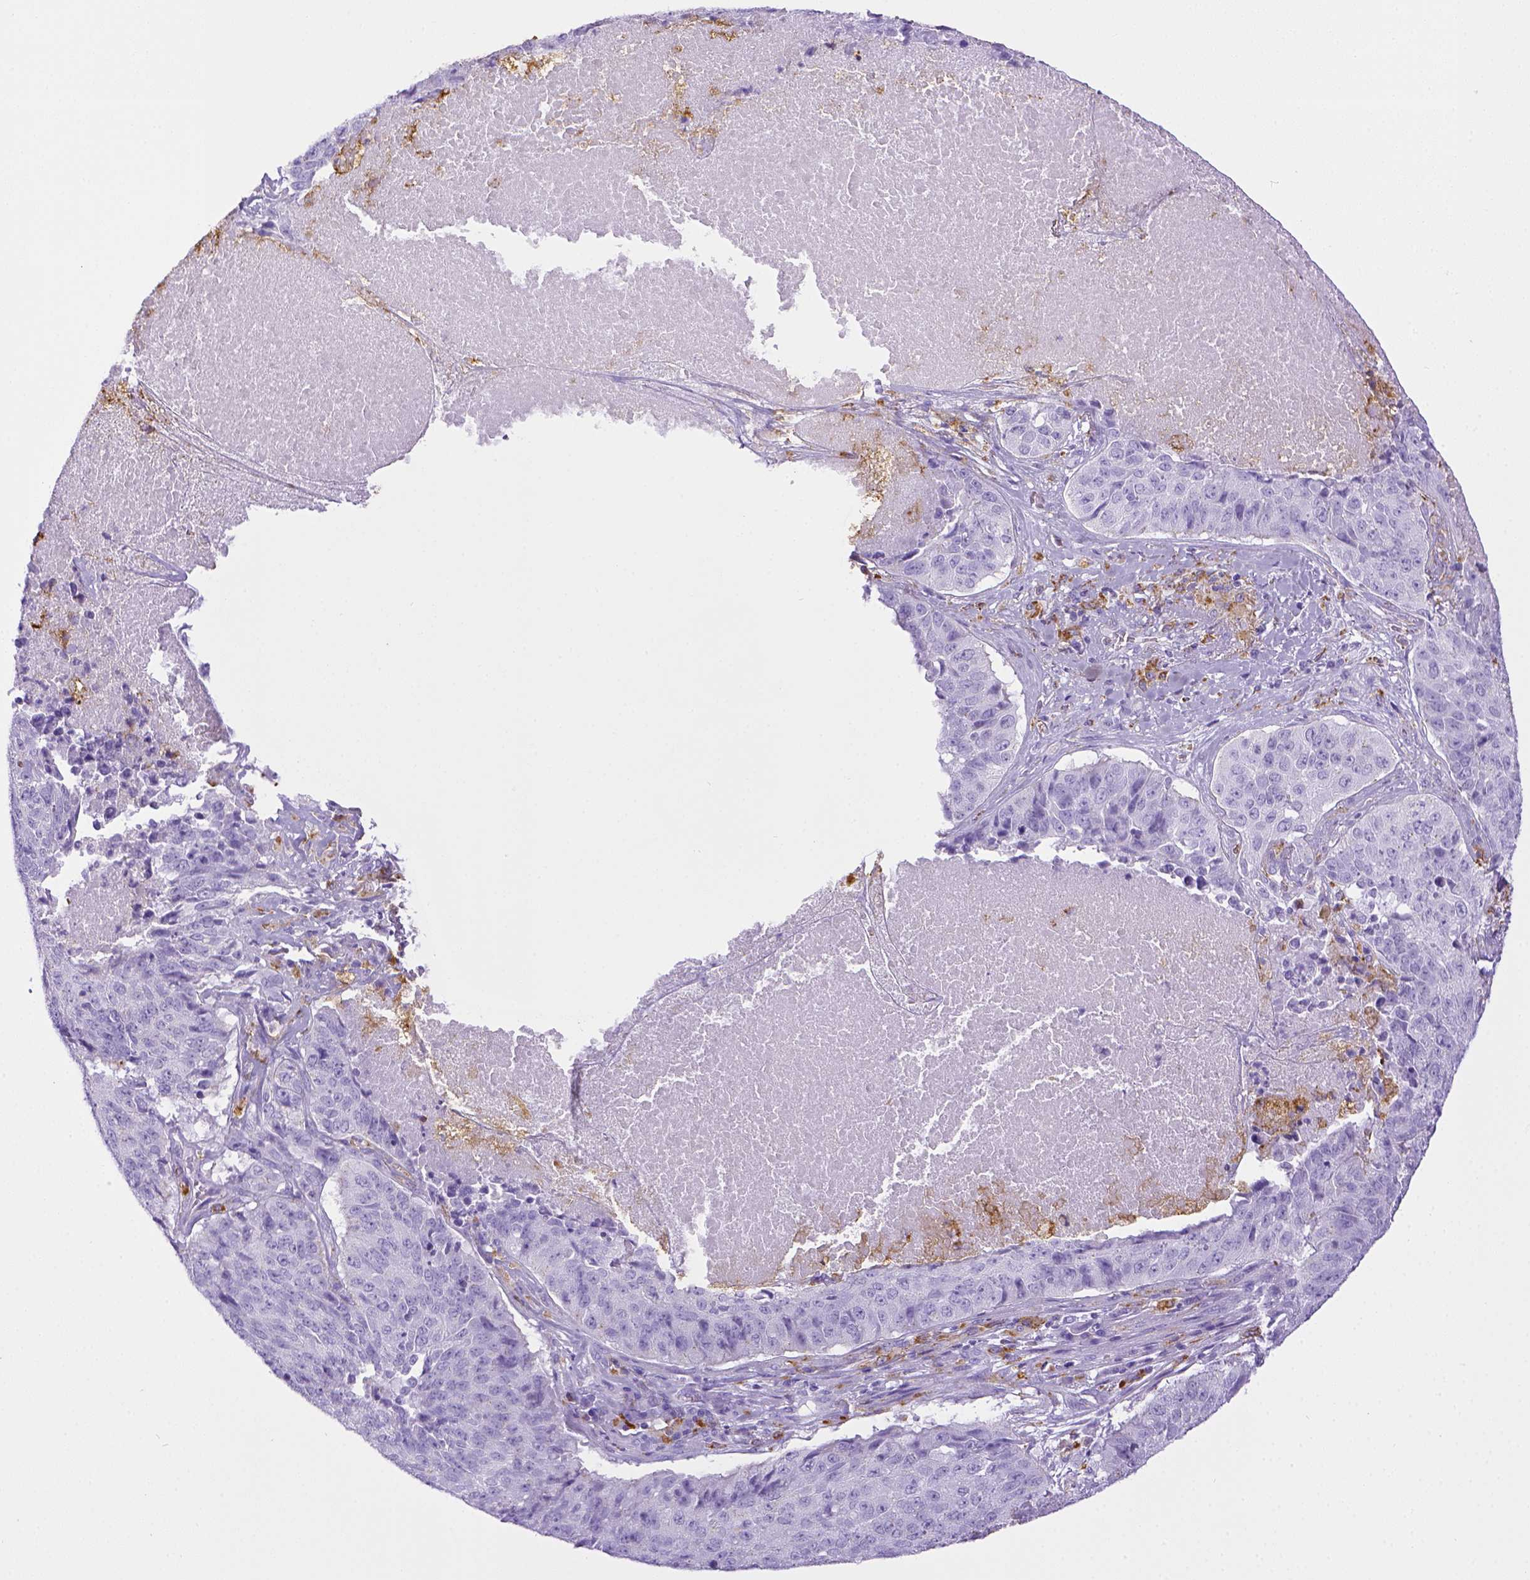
{"staining": {"intensity": "negative", "quantity": "none", "location": "none"}, "tissue": "lung cancer", "cell_type": "Tumor cells", "image_type": "cancer", "snomed": [{"axis": "morphology", "description": "Normal tissue, NOS"}, {"axis": "morphology", "description": "Squamous cell carcinoma, NOS"}, {"axis": "topography", "description": "Bronchus"}, {"axis": "topography", "description": "Lung"}], "caption": "Lung cancer (squamous cell carcinoma) was stained to show a protein in brown. There is no significant positivity in tumor cells.", "gene": "CD68", "patient": {"sex": "male", "age": 64}}